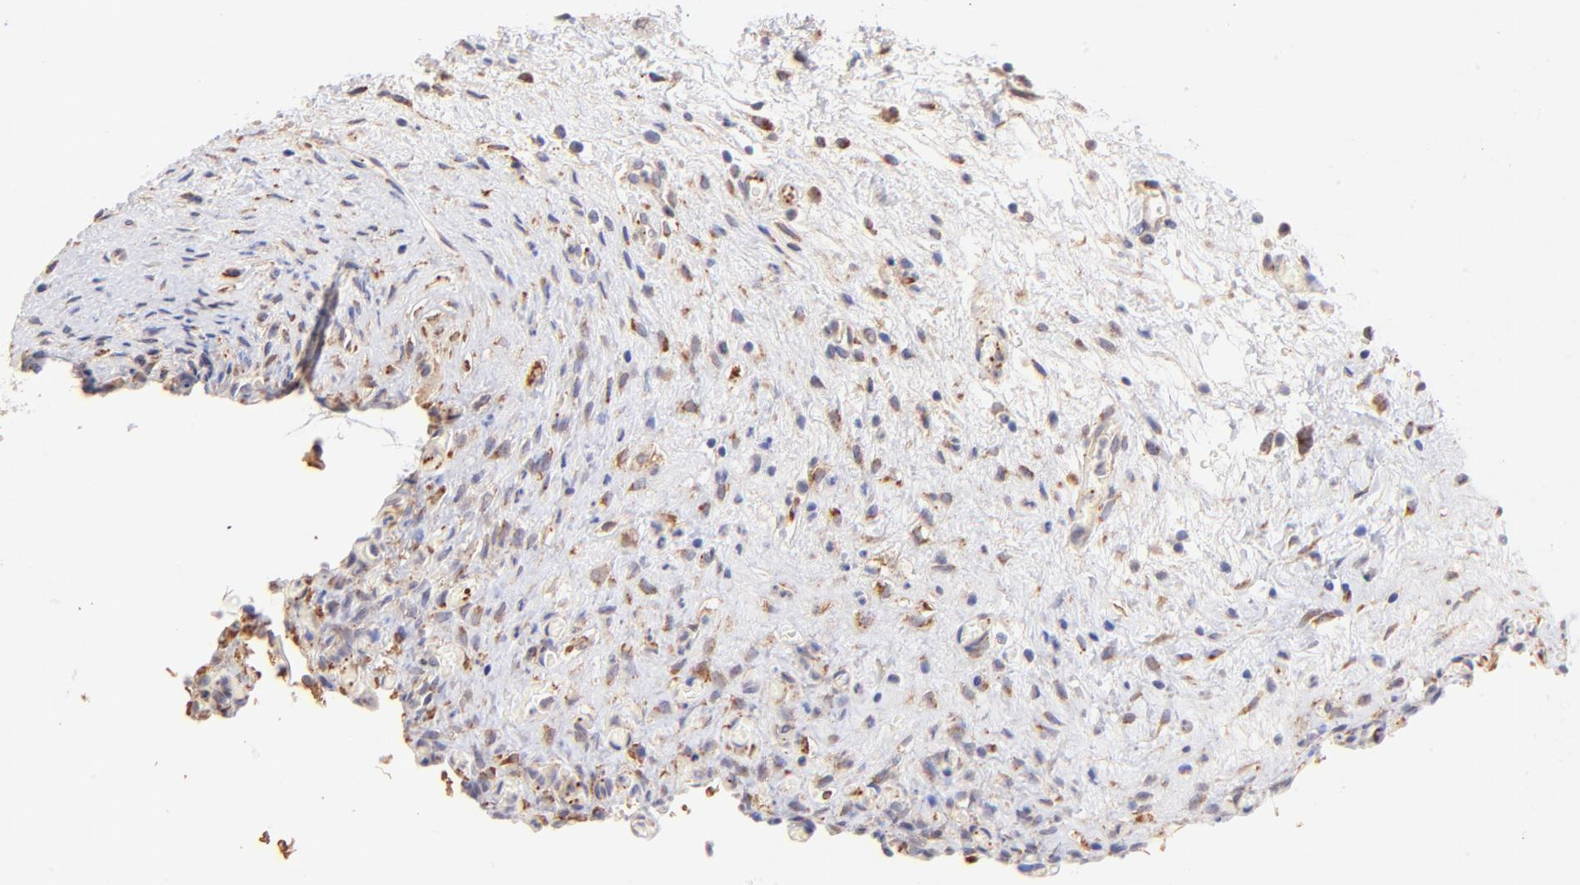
{"staining": {"intensity": "weak", "quantity": "<25%", "location": "cytoplasmic/membranous"}, "tissue": "urinary bladder", "cell_type": "Urothelial cells", "image_type": "normal", "snomed": [{"axis": "morphology", "description": "Normal tissue, NOS"}, {"axis": "morphology", "description": "Dysplasia, NOS"}, {"axis": "topography", "description": "Urinary bladder"}], "caption": "The immunohistochemistry (IHC) photomicrograph has no significant staining in urothelial cells of urinary bladder.", "gene": "SPARC", "patient": {"sex": "male", "age": 35}}